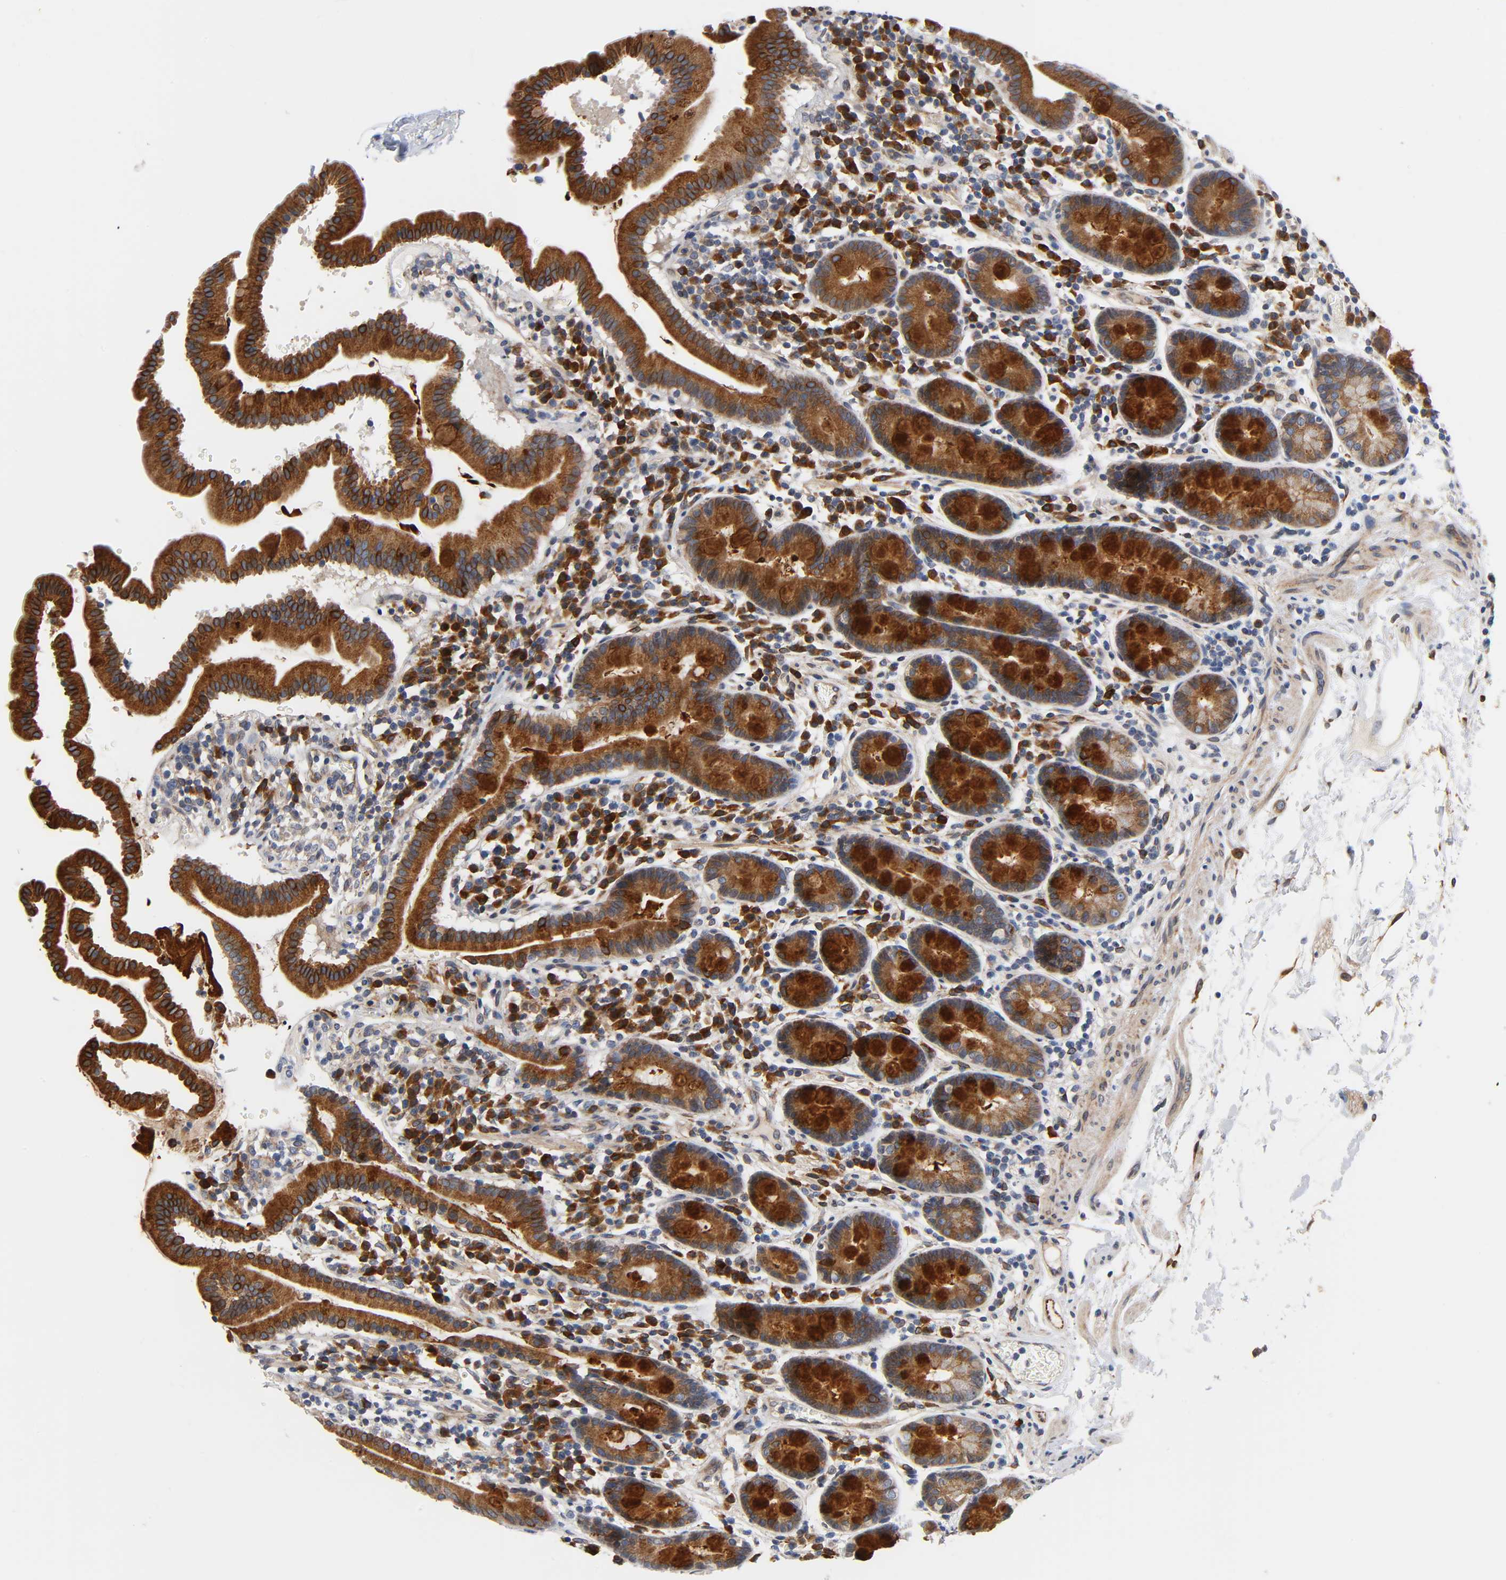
{"staining": {"intensity": "strong", "quantity": ">75%", "location": "cytoplasmic/membranous"}, "tissue": "duodenum", "cell_type": "Glandular cells", "image_type": "normal", "snomed": [{"axis": "morphology", "description": "Normal tissue, NOS"}, {"axis": "topography", "description": "Duodenum"}], "caption": "Protein expression analysis of normal human duodenum reveals strong cytoplasmic/membranous positivity in approximately >75% of glandular cells.", "gene": "ASB6", "patient": {"sex": "male", "age": 50}}